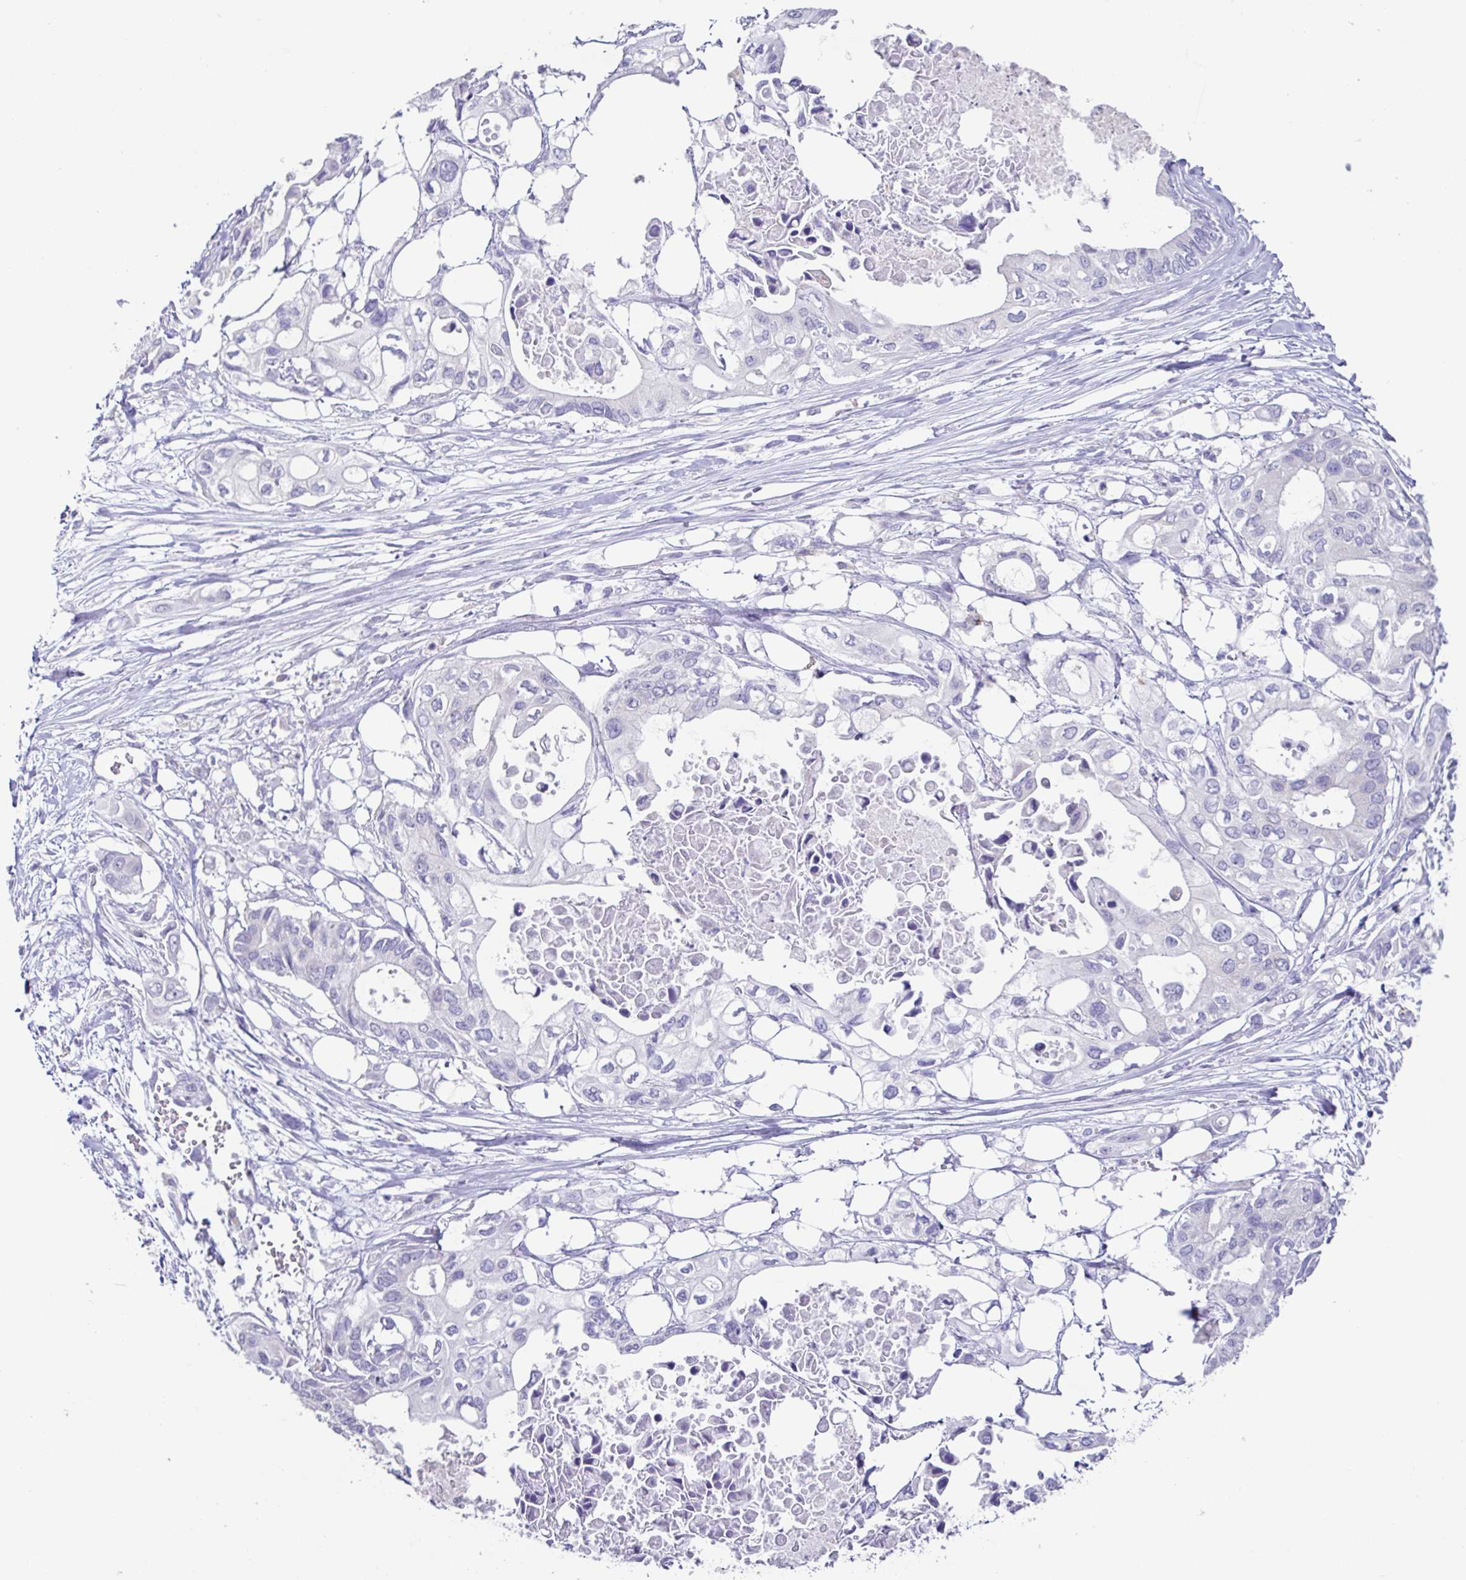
{"staining": {"intensity": "negative", "quantity": "none", "location": "none"}, "tissue": "pancreatic cancer", "cell_type": "Tumor cells", "image_type": "cancer", "snomed": [{"axis": "morphology", "description": "Adenocarcinoma, NOS"}, {"axis": "topography", "description": "Pancreas"}], "caption": "An IHC image of pancreatic cancer is shown. There is no staining in tumor cells of pancreatic cancer.", "gene": "RDH11", "patient": {"sex": "female", "age": 63}}